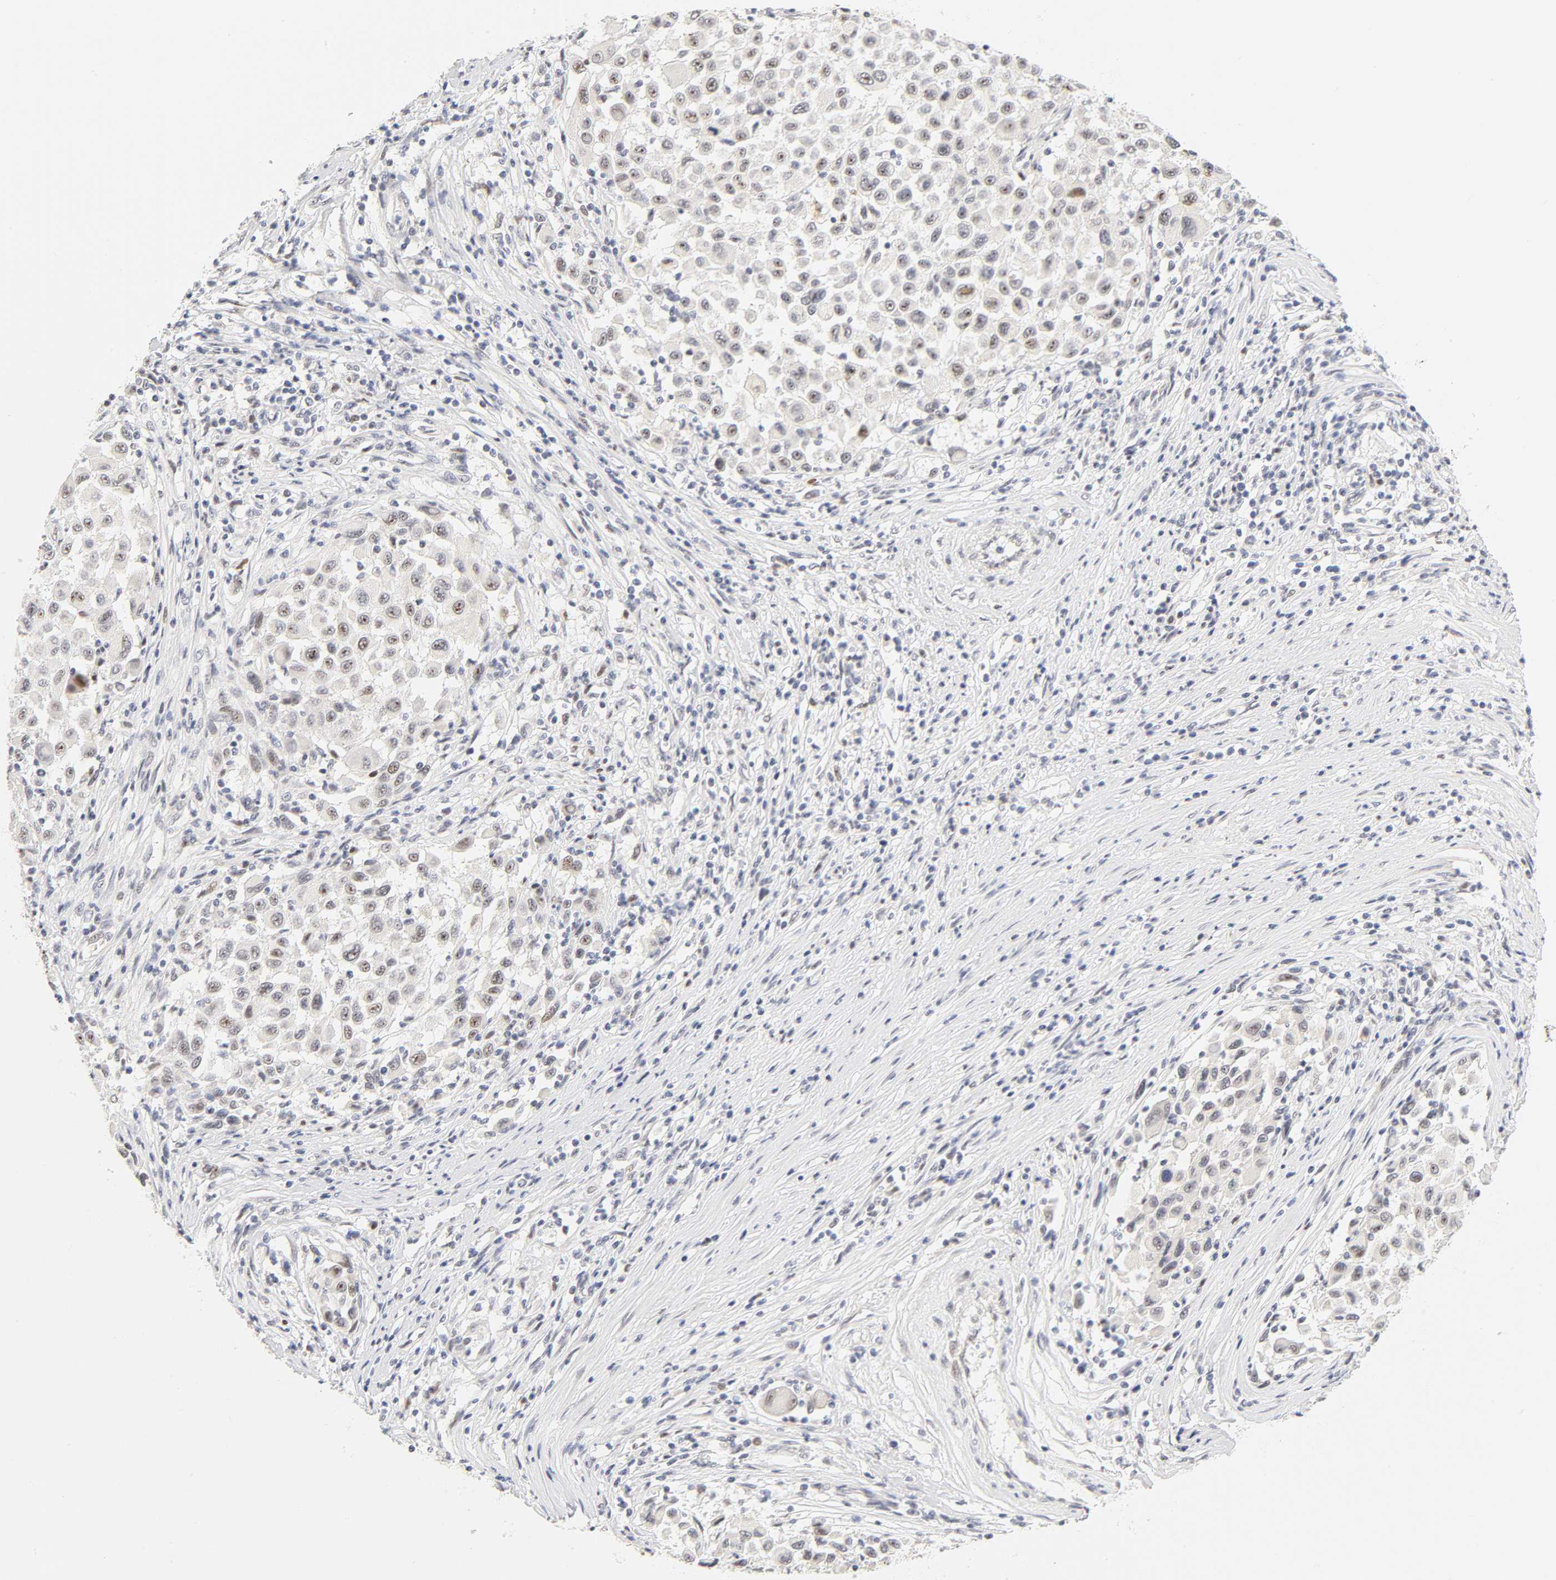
{"staining": {"intensity": "weak", "quantity": "<25%", "location": "nuclear"}, "tissue": "melanoma", "cell_type": "Tumor cells", "image_type": "cancer", "snomed": [{"axis": "morphology", "description": "Malignant melanoma, Metastatic site"}, {"axis": "topography", "description": "Lymph node"}], "caption": "Tumor cells show no significant protein staining in malignant melanoma (metastatic site).", "gene": "MNAT1", "patient": {"sex": "male", "age": 61}}